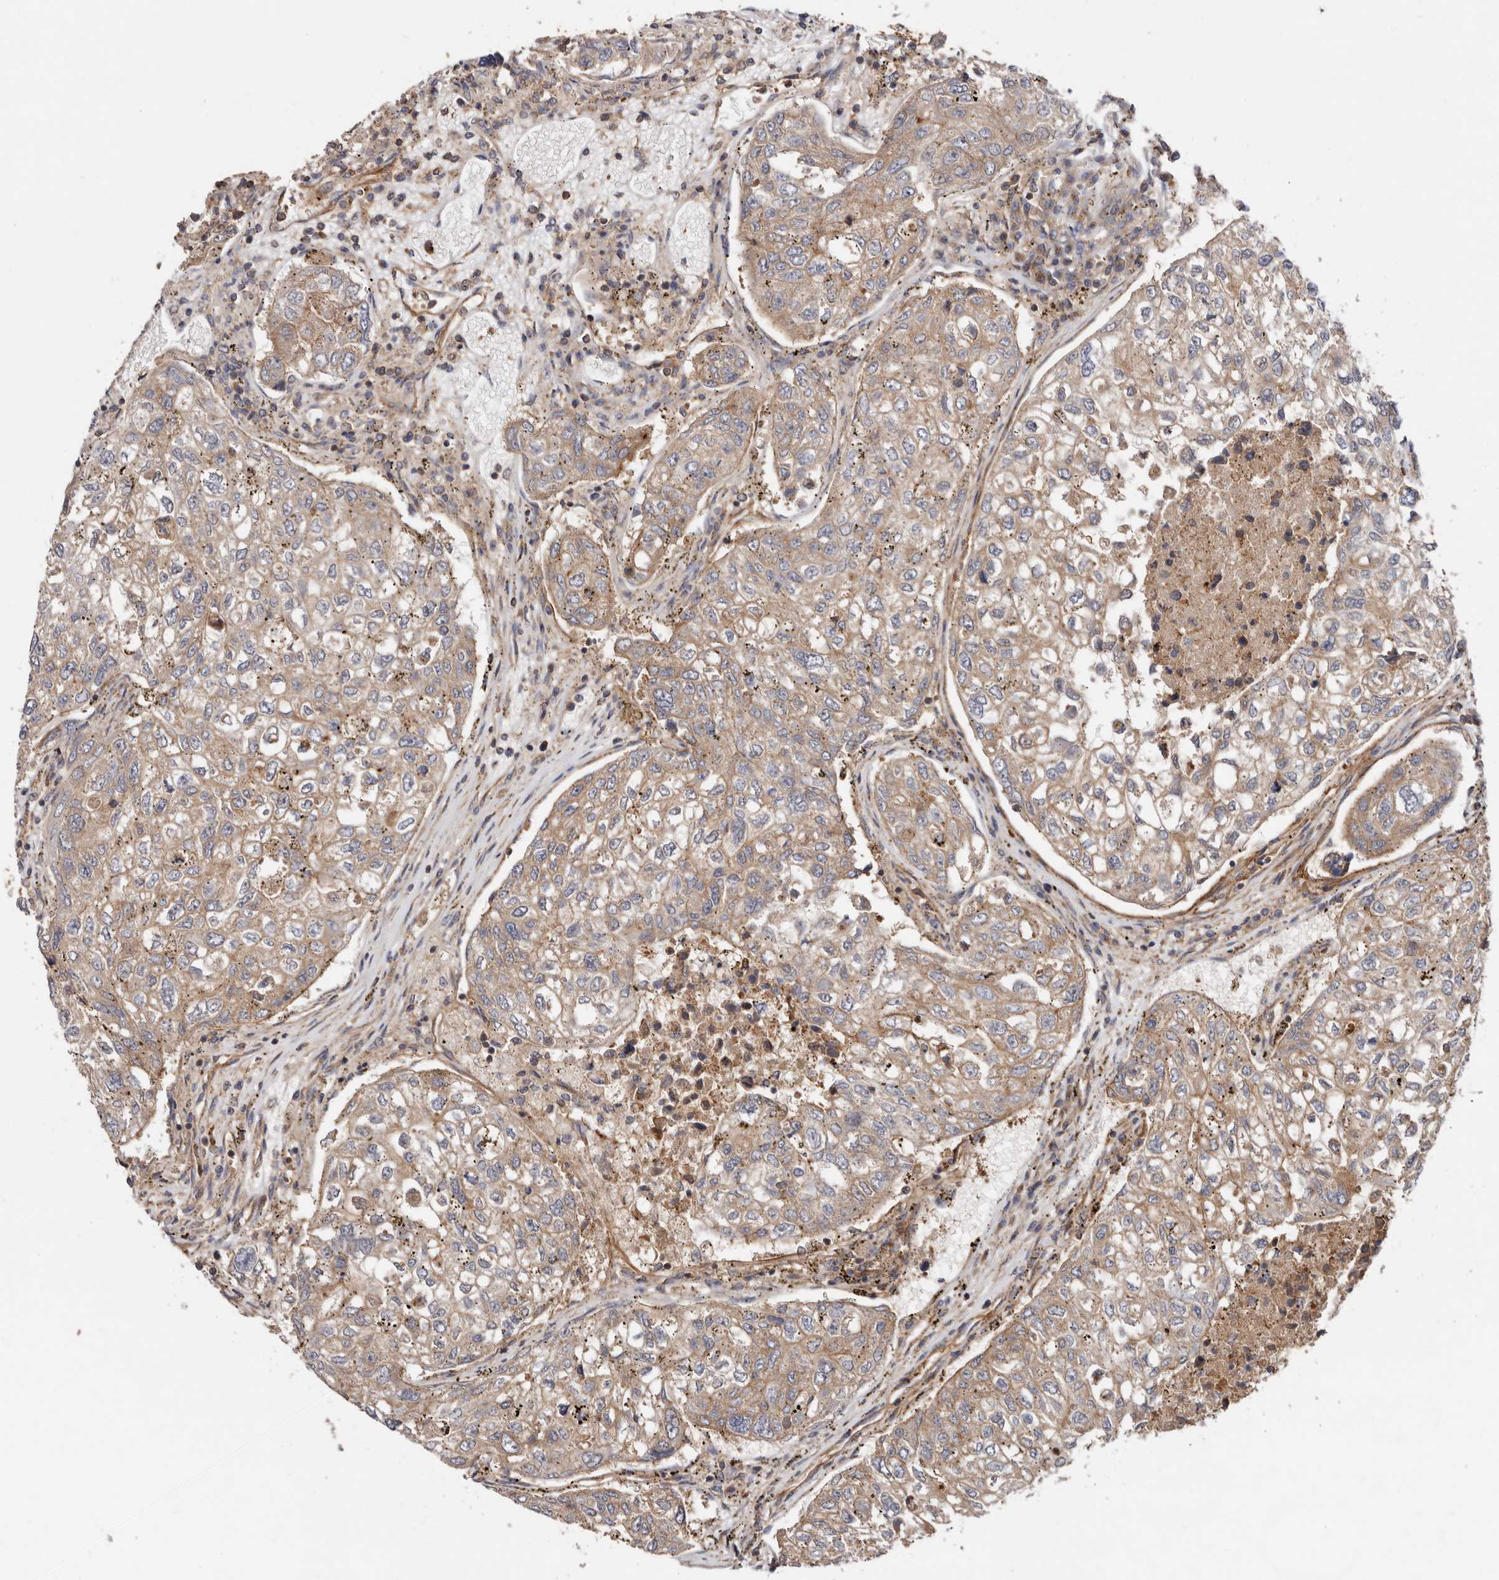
{"staining": {"intensity": "moderate", "quantity": ">75%", "location": "cytoplasmic/membranous"}, "tissue": "urothelial cancer", "cell_type": "Tumor cells", "image_type": "cancer", "snomed": [{"axis": "morphology", "description": "Urothelial carcinoma, High grade"}, {"axis": "topography", "description": "Lymph node"}, {"axis": "topography", "description": "Urinary bladder"}], "caption": "A photomicrograph showing moderate cytoplasmic/membranous staining in approximately >75% of tumor cells in high-grade urothelial carcinoma, as visualized by brown immunohistochemical staining.", "gene": "TMC7", "patient": {"sex": "male", "age": 51}}